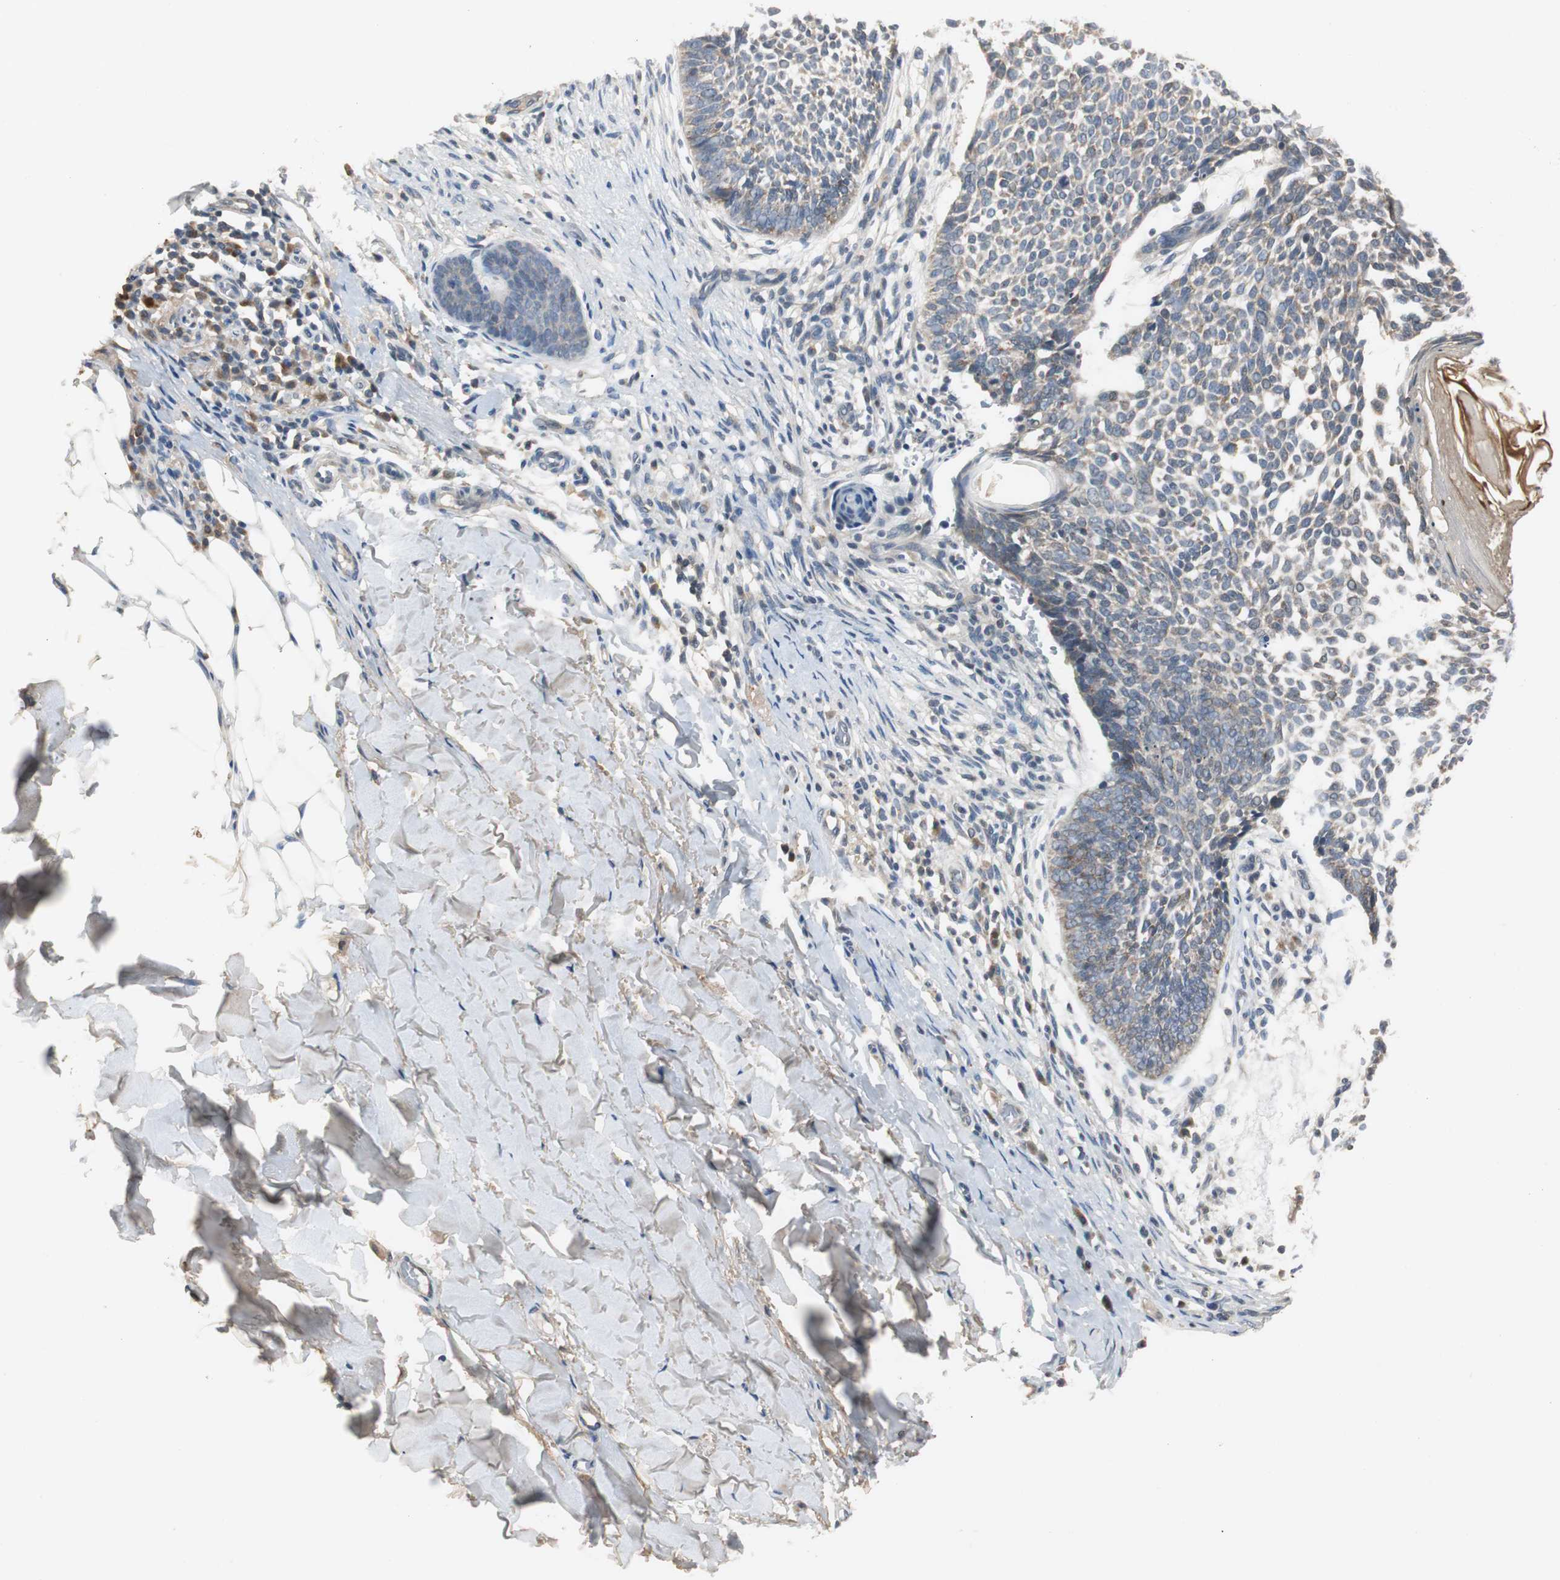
{"staining": {"intensity": "weak", "quantity": "<25%", "location": "cytoplasmic/membranous"}, "tissue": "skin cancer", "cell_type": "Tumor cells", "image_type": "cancer", "snomed": [{"axis": "morphology", "description": "Normal tissue, NOS"}, {"axis": "morphology", "description": "Basal cell carcinoma"}, {"axis": "topography", "description": "Skin"}], "caption": "The photomicrograph reveals no staining of tumor cells in skin basal cell carcinoma.", "gene": "PTPRN2", "patient": {"sex": "male", "age": 87}}